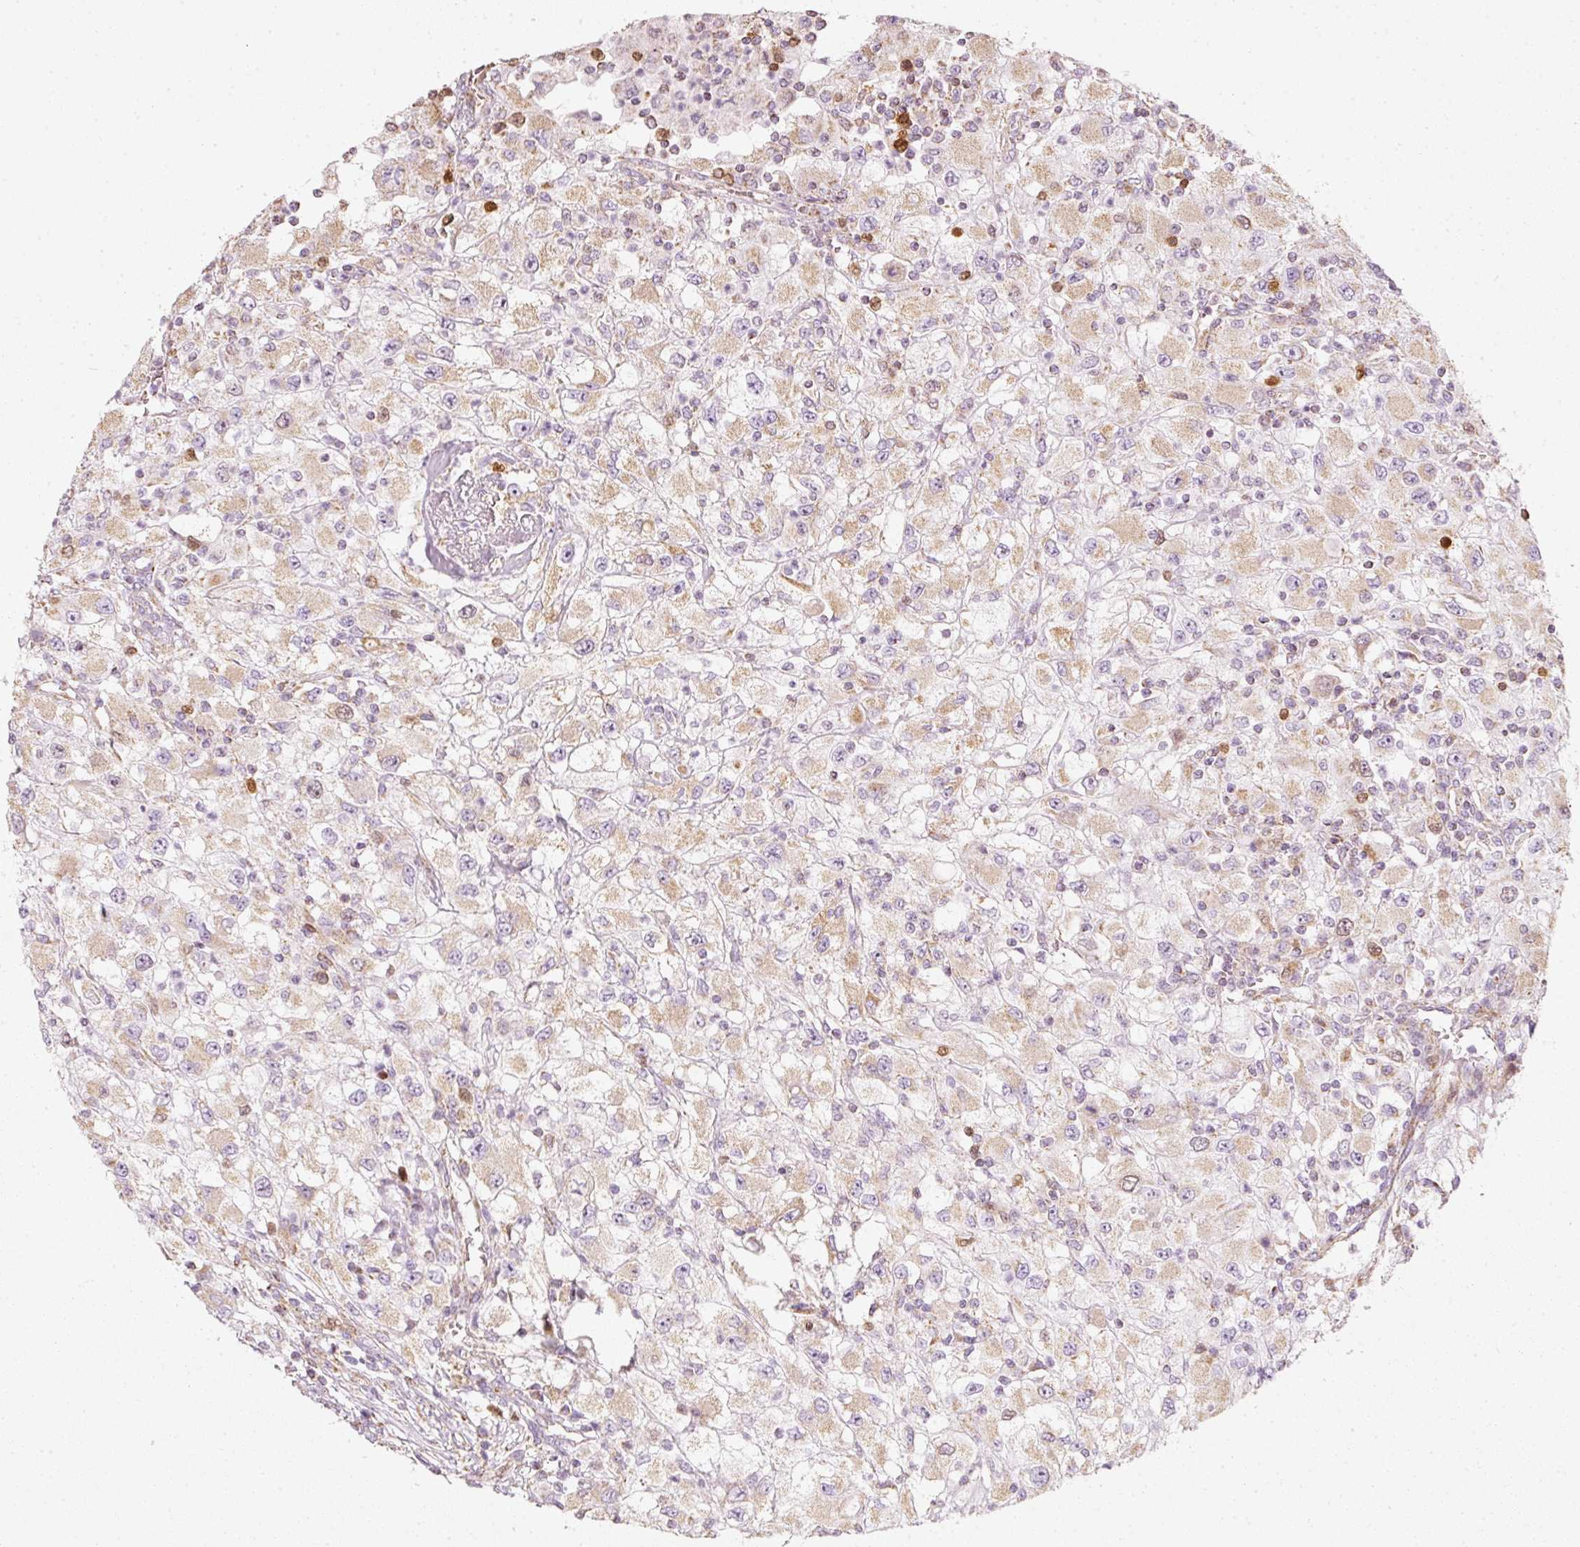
{"staining": {"intensity": "moderate", "quantity": "25%-75%", "location": "cytoplasmic/membranous,nuclear"}, "tissue": "renal cancer", "cell_type": "Tumor cells", "image_type": "cancer", "snomed": [{"axis": "morphology", "description": "Adenocarcinoma, NOS"}, {"axis": "topography", "description": "Kidney"}], "caption": "Approximately 25%-75% of tumor cells in human renal adenocarcinoma show moderate cytoplasmic/membranous and nuclear protein positivity as visualized by brown immunohistochemical staining.", "gene": "DUT", "patient": {"sex": "female", "age": 67}}